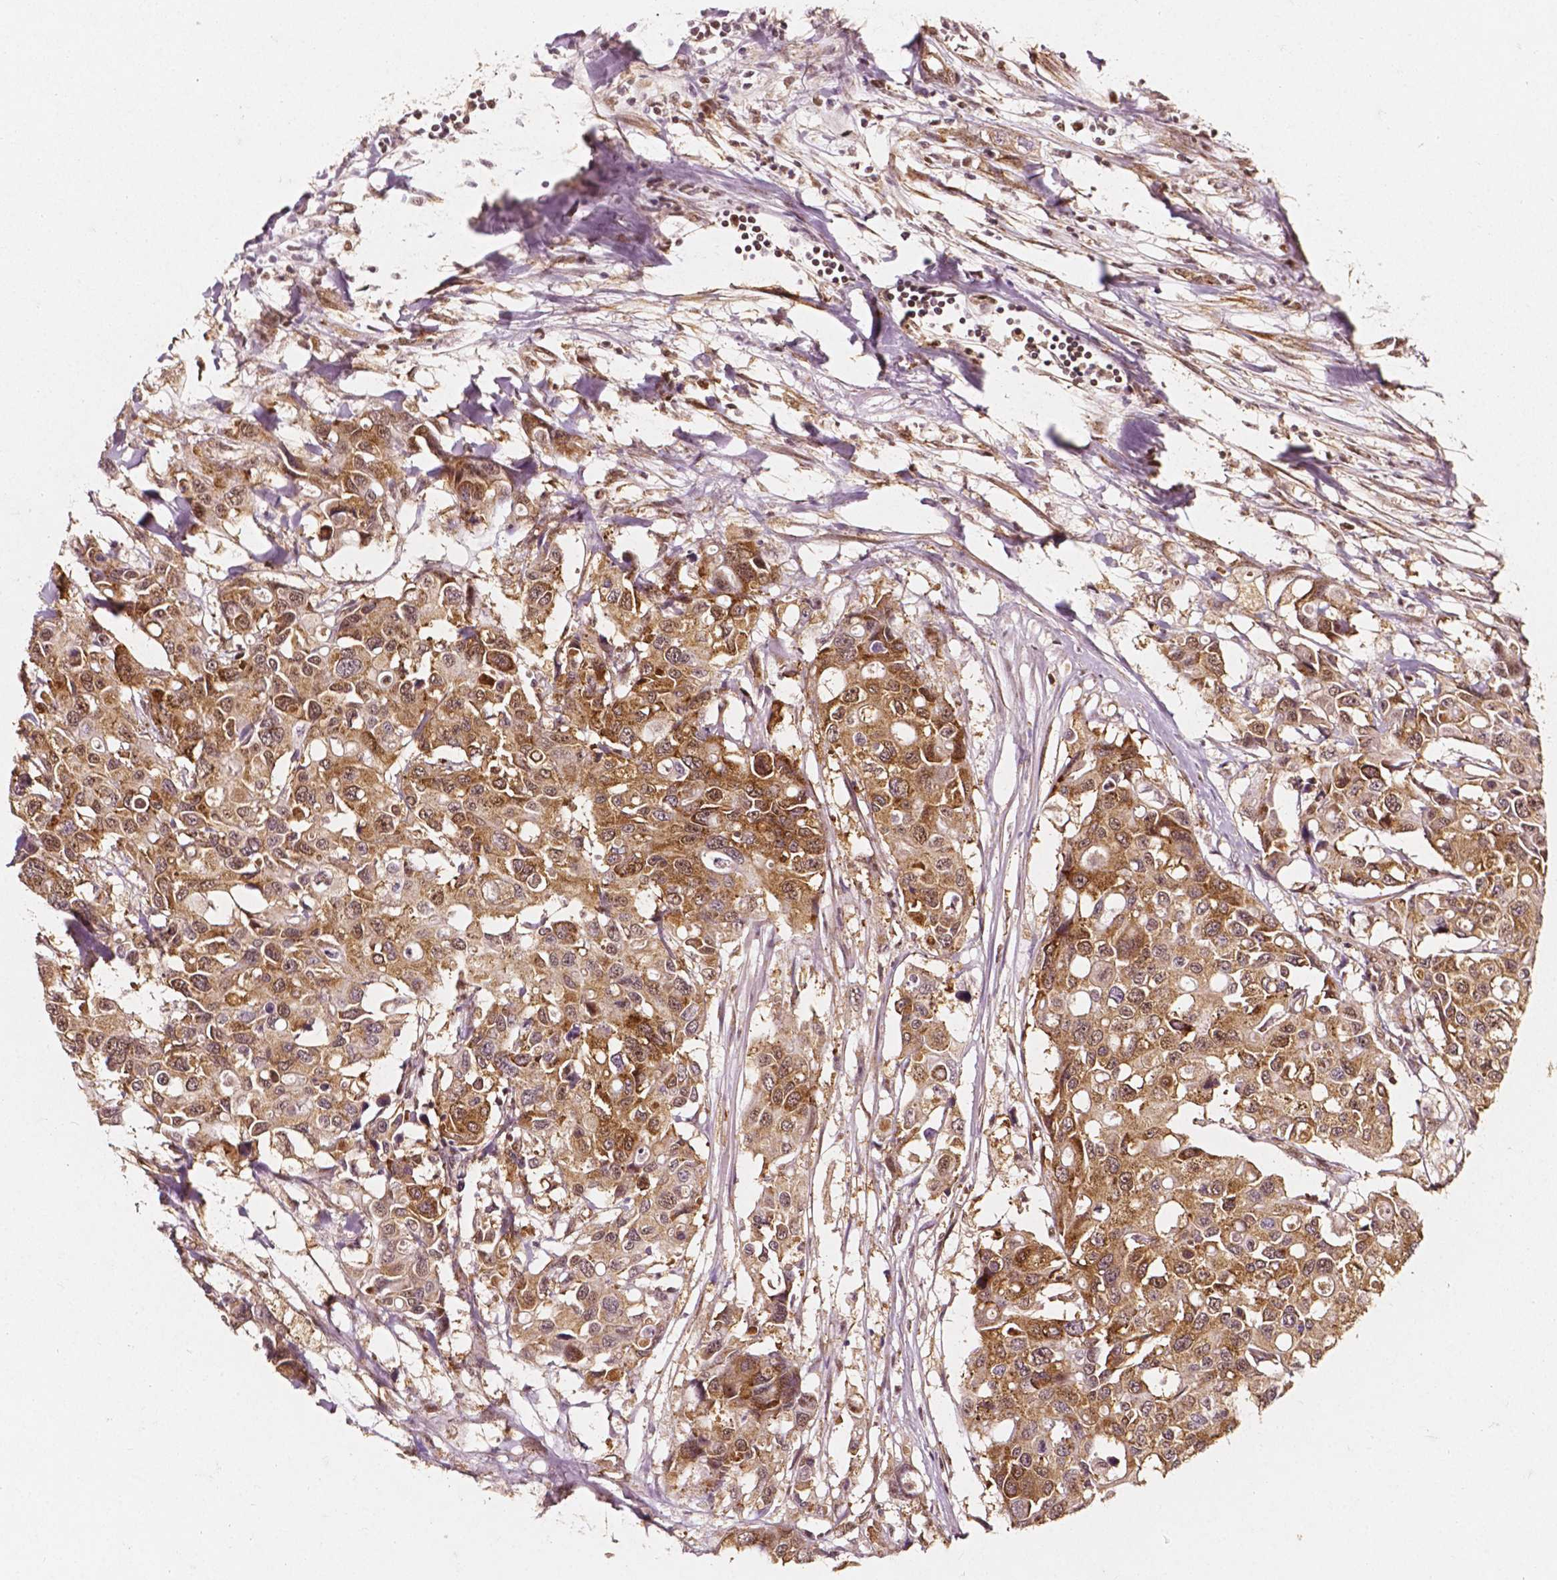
{"staining": {"intensity": "moderate", "quantity": ">75%", "location": "cytoplasmic/membranous,nuclear"}, "tissue": "colorectal cancer", "cell_type": "Tumor cells", "image_type": "cancer", "snomed": [{"axis": "morphology", "description": "Adenocarcinoma, NOS"}, {"axis": "topography", "description": "Colon"}], "caption": "Adenocarcinoma (colorectal) stained with IHC demonstrates moderate cytoplasmic/membranous and nuclear staining in approximately >75% of tumor cells.", "gene": "SMN1", "patient": {"sex": "male", "age": 77}}